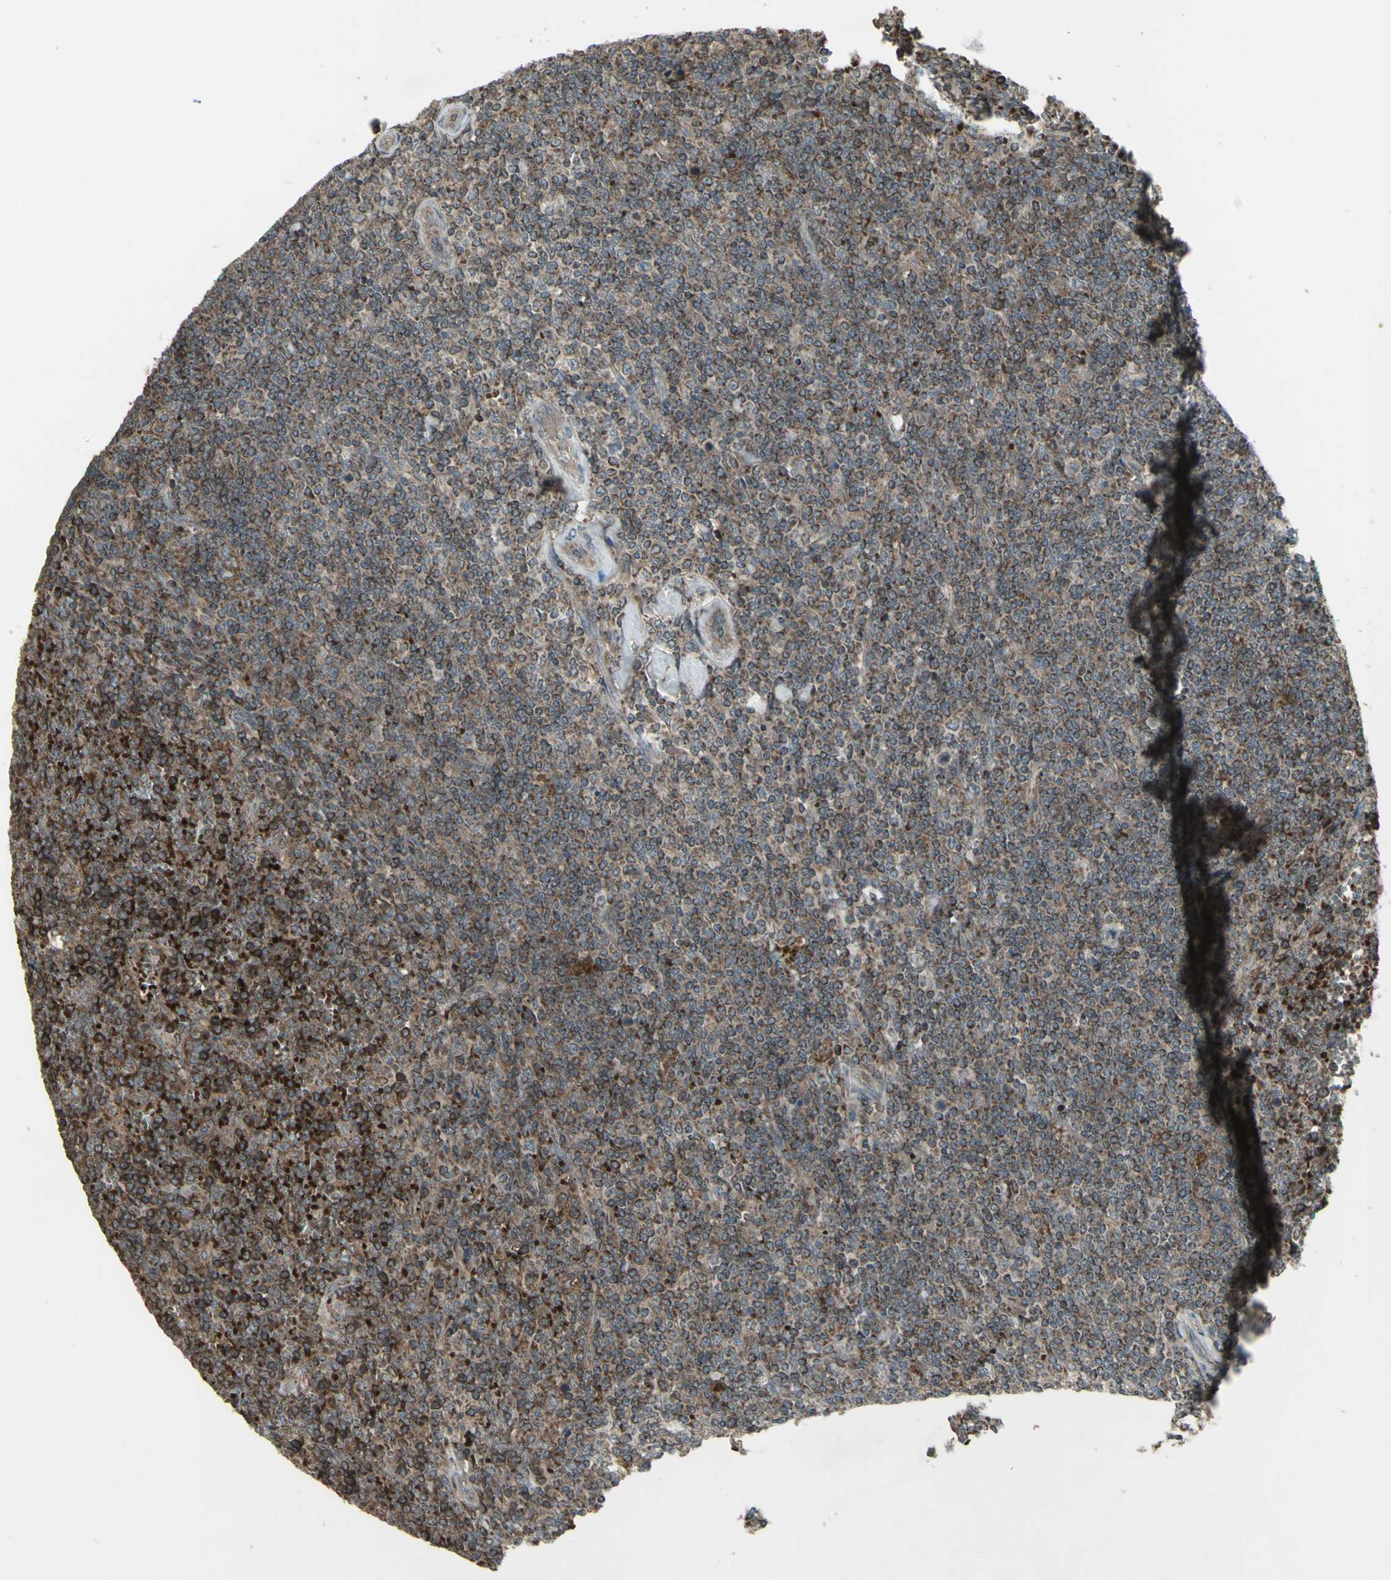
{"staining": {"intensity": "strong", "quantity": "<25%", "location": "cytoplasmic/membranous"}, "tissue": "lymphoma", "cell_type": "Tumor cells", "image_type": "cancer", "snomed": [{"axis": "morphology", "description": "Malignant lymphoma, non-Hodgkin's type, Low grade"}, {"axis": "topography", "description": "Spleen"}], "caption": "Brown immunohistochemical staining in human low-grade malignant lymphoma, non-Hodgkin's type reveals strong cytoplasmic/membranous staining in about <25% of tumor cells. (DAB IHC with brightfield microscopy, high magnification).", "gene": "SHC1", "patient": {"sex": "female", "age": 19}}